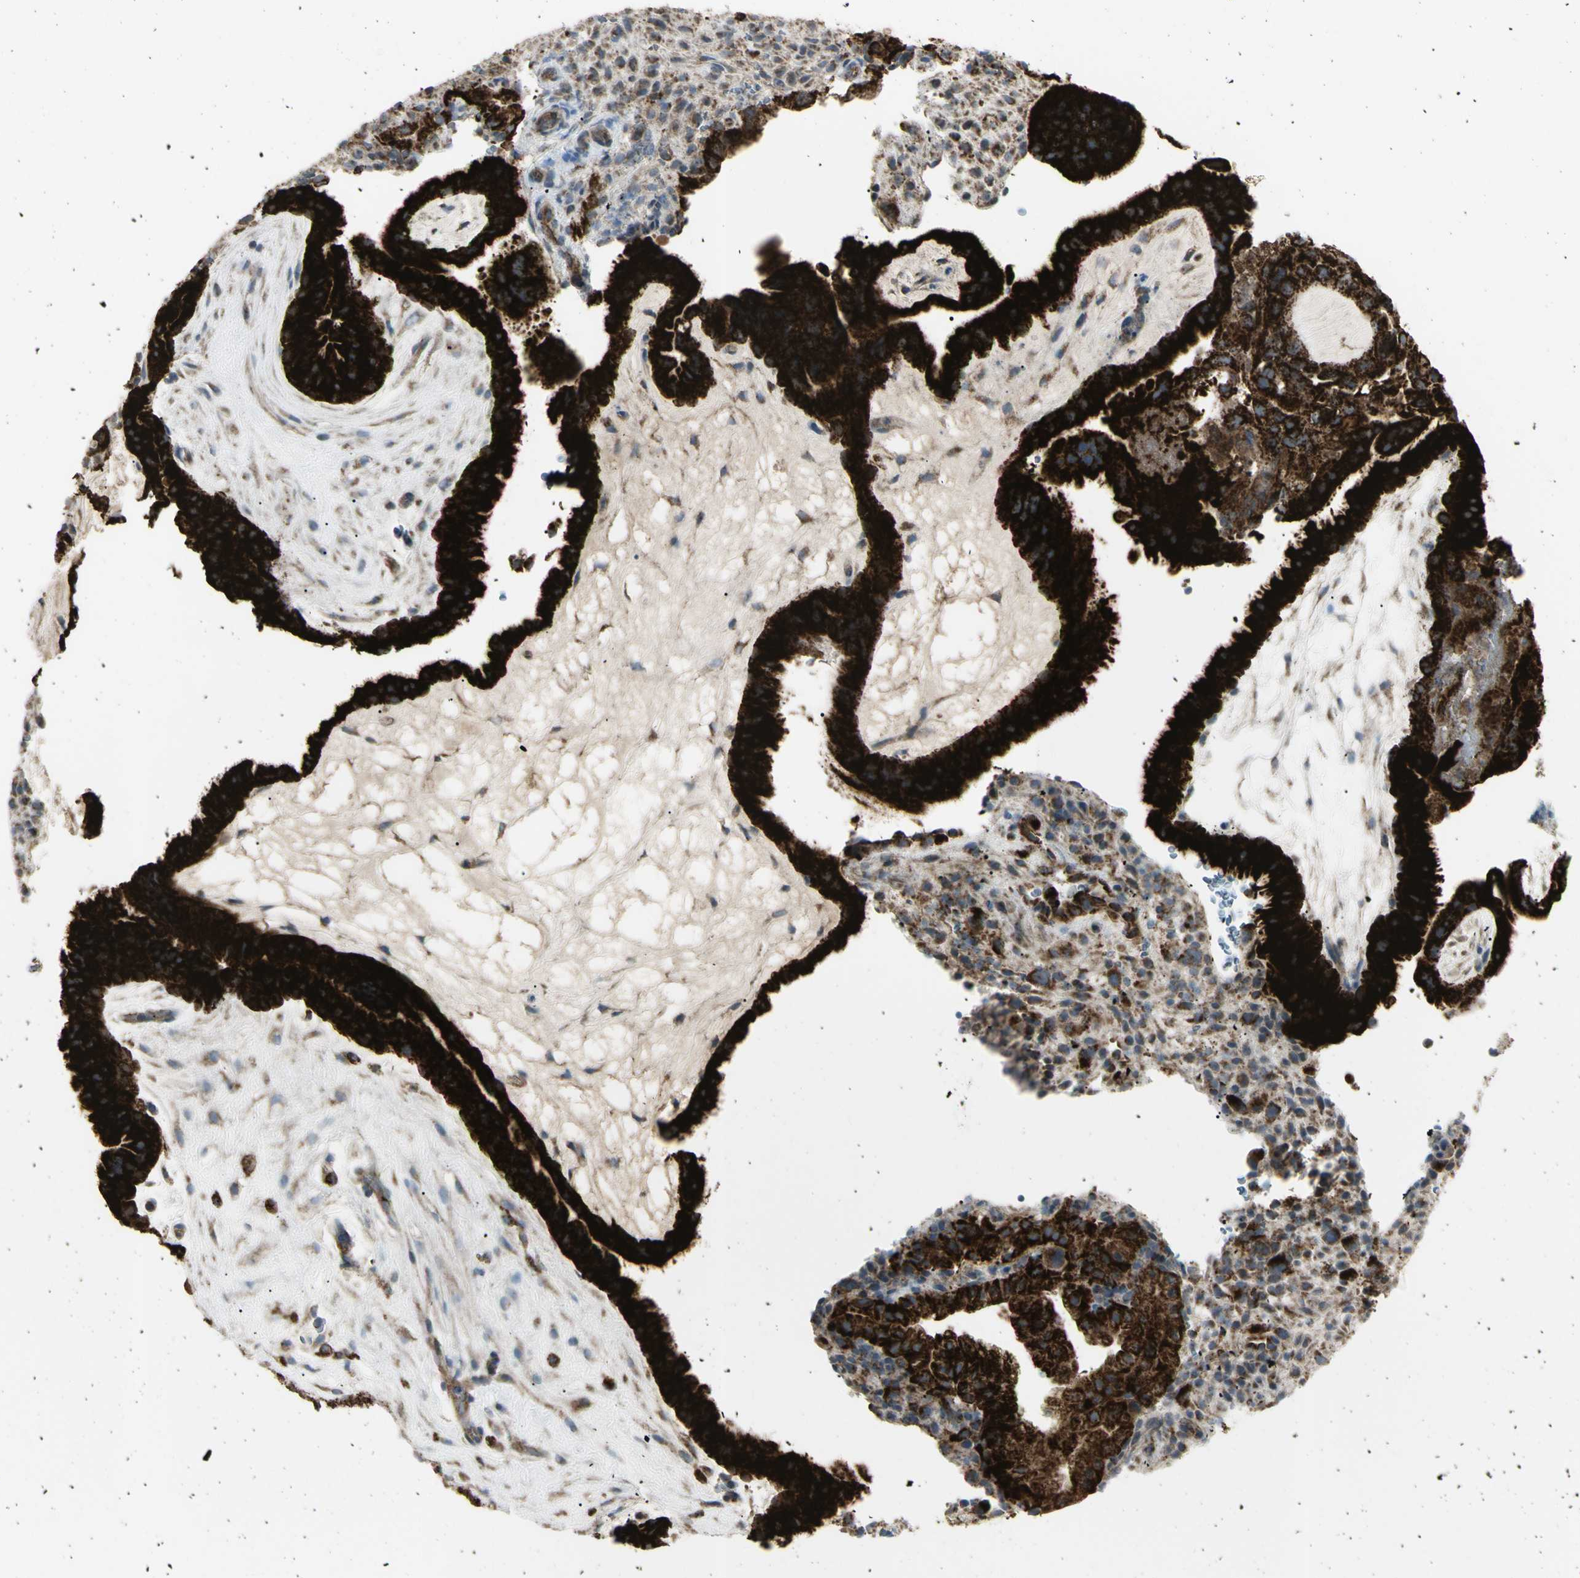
{"staining": {"intensity": "moderate", "quantity": ">75%", "location": "cytoplasmic/membranous"}, "tissue": "placenta", "cell_type": "Decidual cells", "image_type": "normal", "snomed": [{"axis": "morphology", "description": "Normal tissue, NOS"}, {"axis": "topography", "description": "Placenta"}], "caption": "High-power microscopy captured an immunohistochemistry histopathology image of normal placenta, revealing moderate cytoplasmic/membranous positivity in about >75% of decidual cells. The staining was performed using DAB, with brown indicating positive protein expression. Nuclei are stained blue with hematoxylin.", "gene": "CYB5R1", "patient": {"sex": "female", "age": 19}}